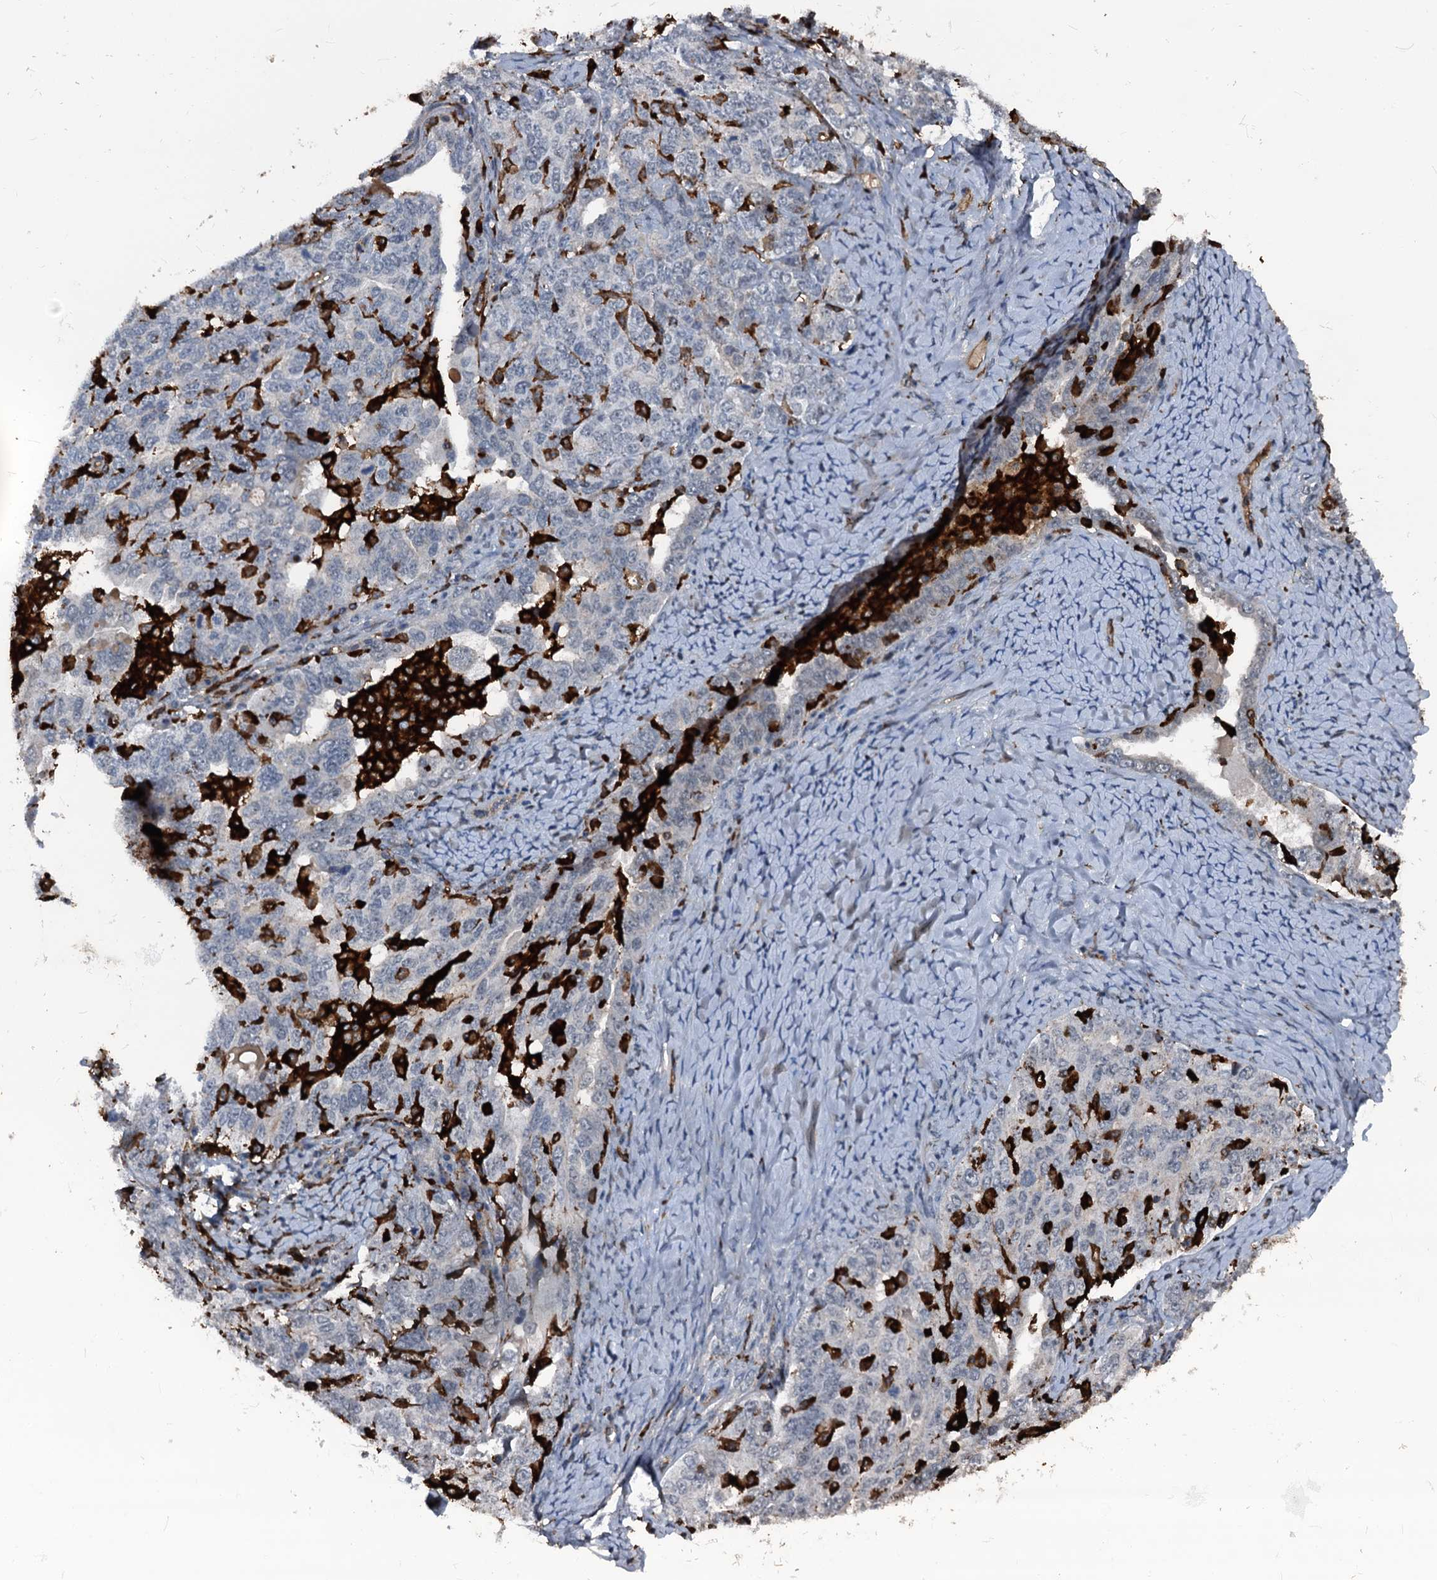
{"staining": {"intensity": "negative", "quantity": "none", "location": "none"}, "tissue": "ovarian cancer", "cell_type": "Tumor cells", "image_type": "cancer", "snomed": [{"axis": "morphology", "description": "Carcinoma, endometroid"}, {"axis": "topography", "description": "Ovary"}], "caption": "An IHC histopathology image of ovarian cancer (endometroid carcinoma) is shown. There is no staining in tumor cells of ovarian cancer (endometroid carcinoma). (Stains: DAB immunohistochemistry (IHC) with hematoxylin counter stain, Microscopy: brightfield microscopy at high magnification).", "gene": "PLEKHO2", "patient": {"sex": "female", "age": 62}}